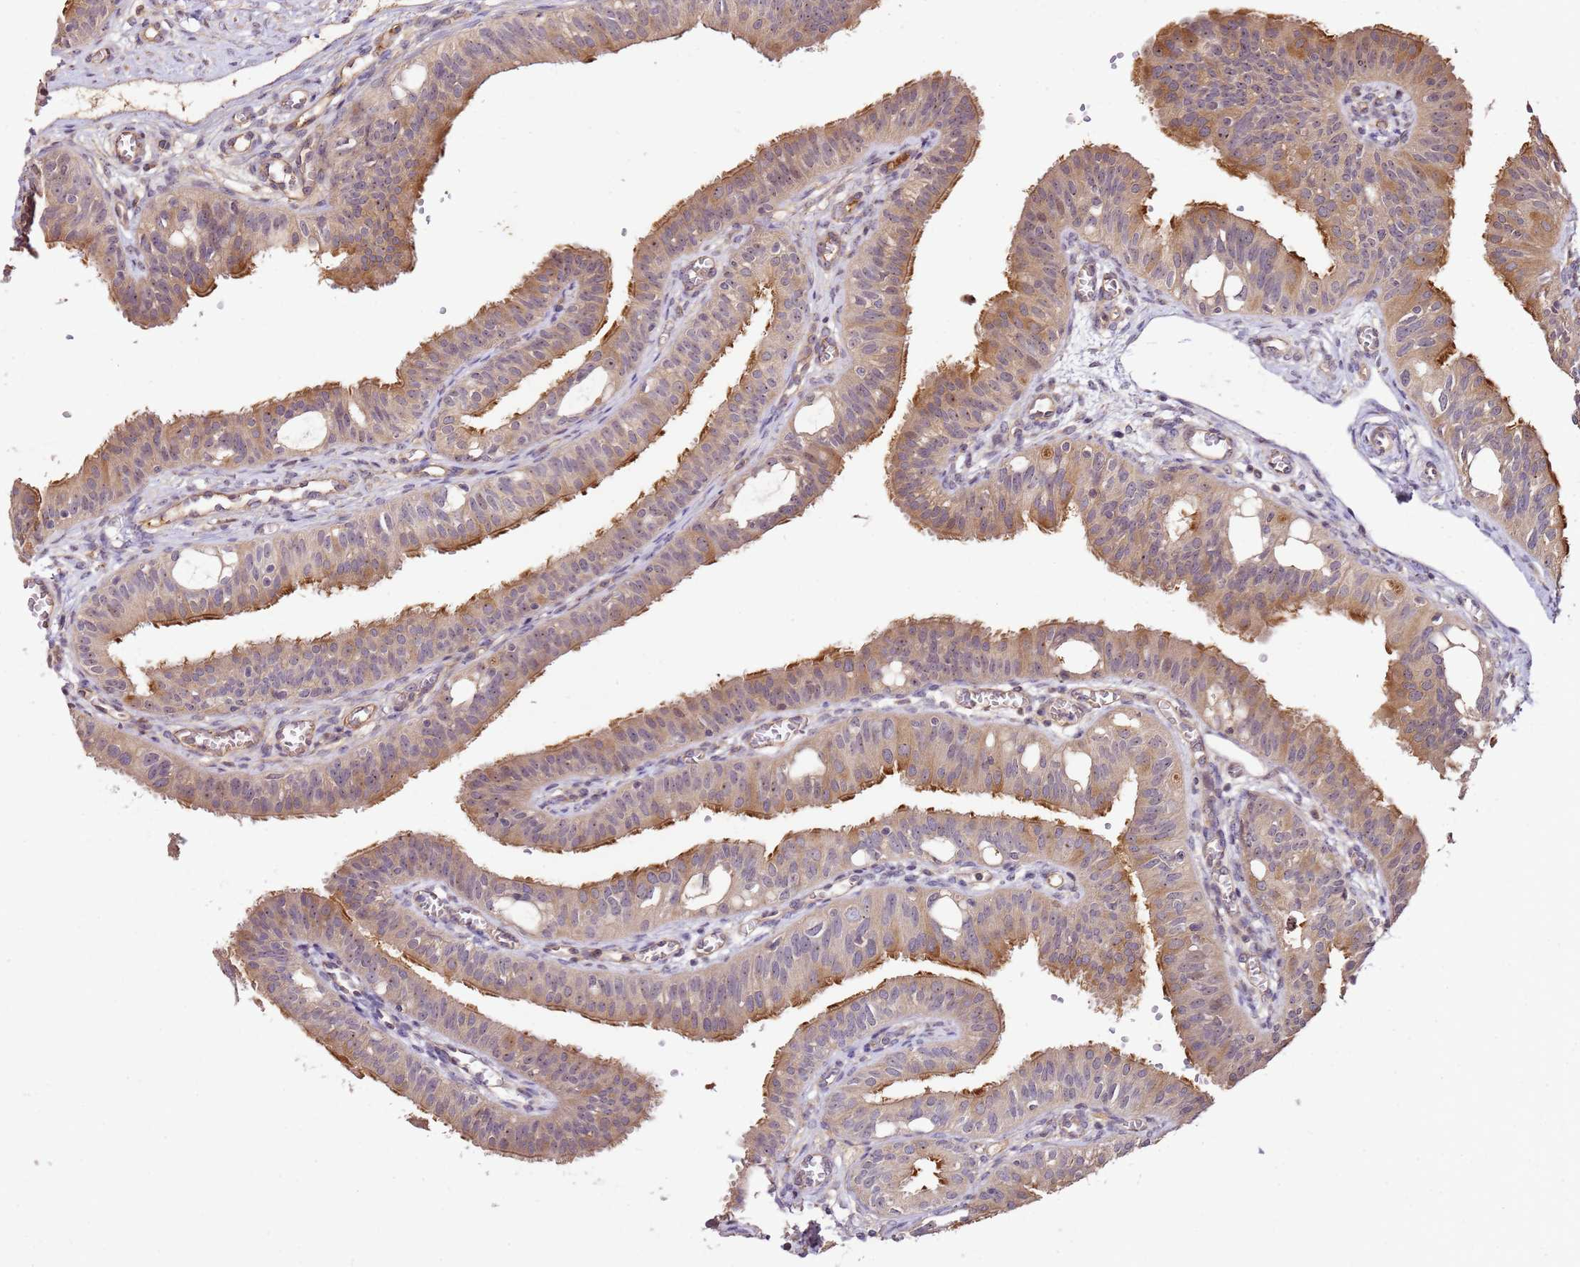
{"staining": {"intensity": "moderate", "quantity": ">75%", "location": "cytoplasmic/membranous"}, "tissue": "fallopian tube", "cell_type": "Glandular cells", "image_type": "normal", "snomed": [{"axis": "morphology", "description": "Normal tissue, NOS"}, {"axis": "topography", "description": "Fallopian tube"}, {"axis": "topography", "description": "Ovary"}], "caption": "The immunohistochemical stain highlights moderate cytoplasmic/membranous positivity in glandular cells of benign fallopian tube.", "gene": "DDX27", "patient": {"sex": "female", "age": 42}}